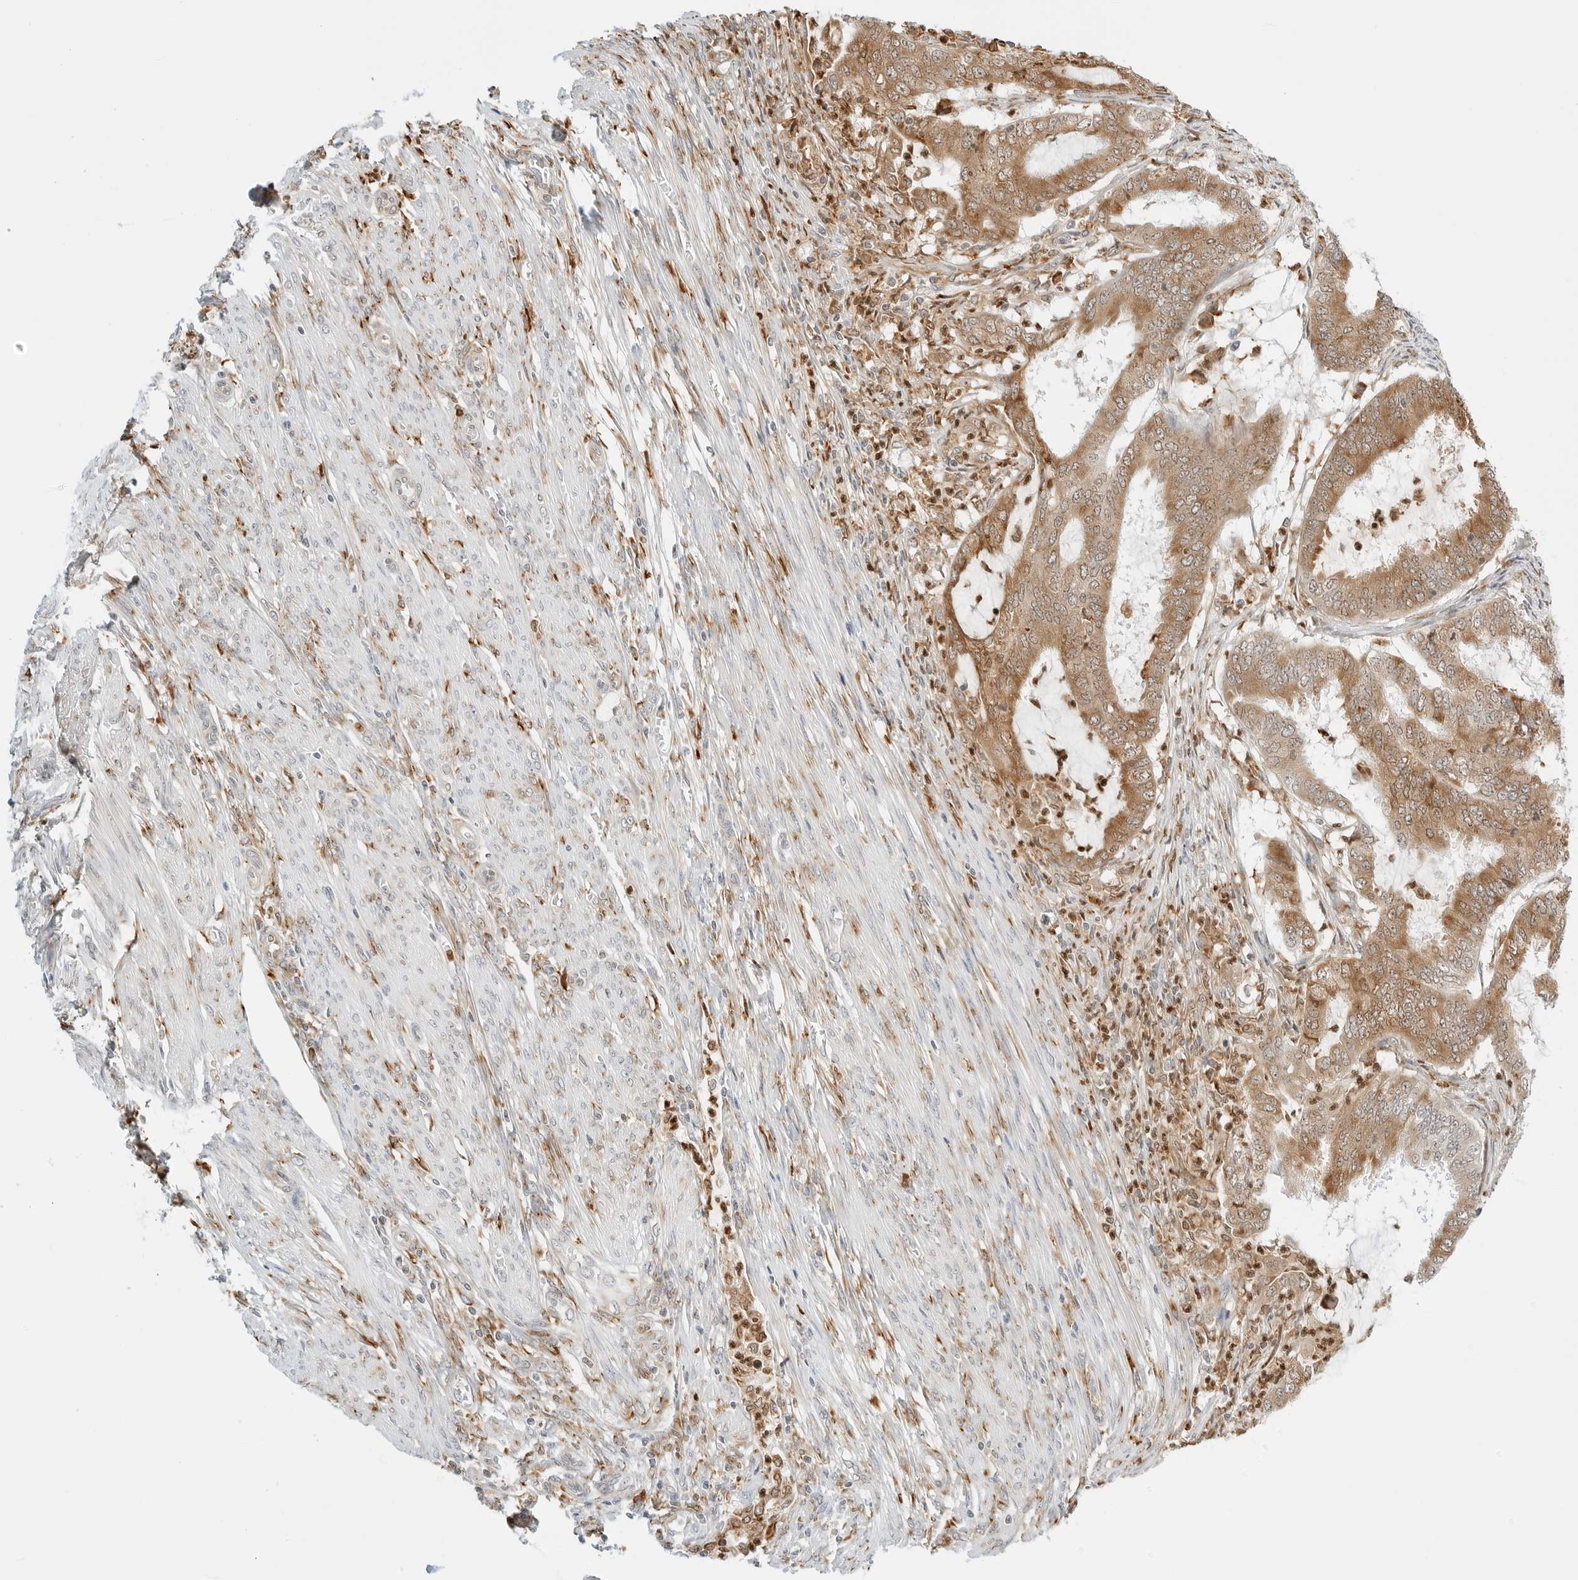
{"staining": {"intensity": "moderate", "quantity": ">75%", "location": "cytoplasmic/membranous"}, "tissue": "endometrial cancer", "cell_type": "Tumor cells", "image_type": "cancer", "snomed": [{"axis": "morphology", "description": "Adenocarcinoma, NOS"}, {"axis": "topography", "description": "Endometrium"}], "caption": "Tumor cells demonstrate moderate cytoplasmic/membranous expression in approximately >75% of cells in endometrial cancer.", "gene": "THEM4", "patient": {"sex": "female", "age": 51}}